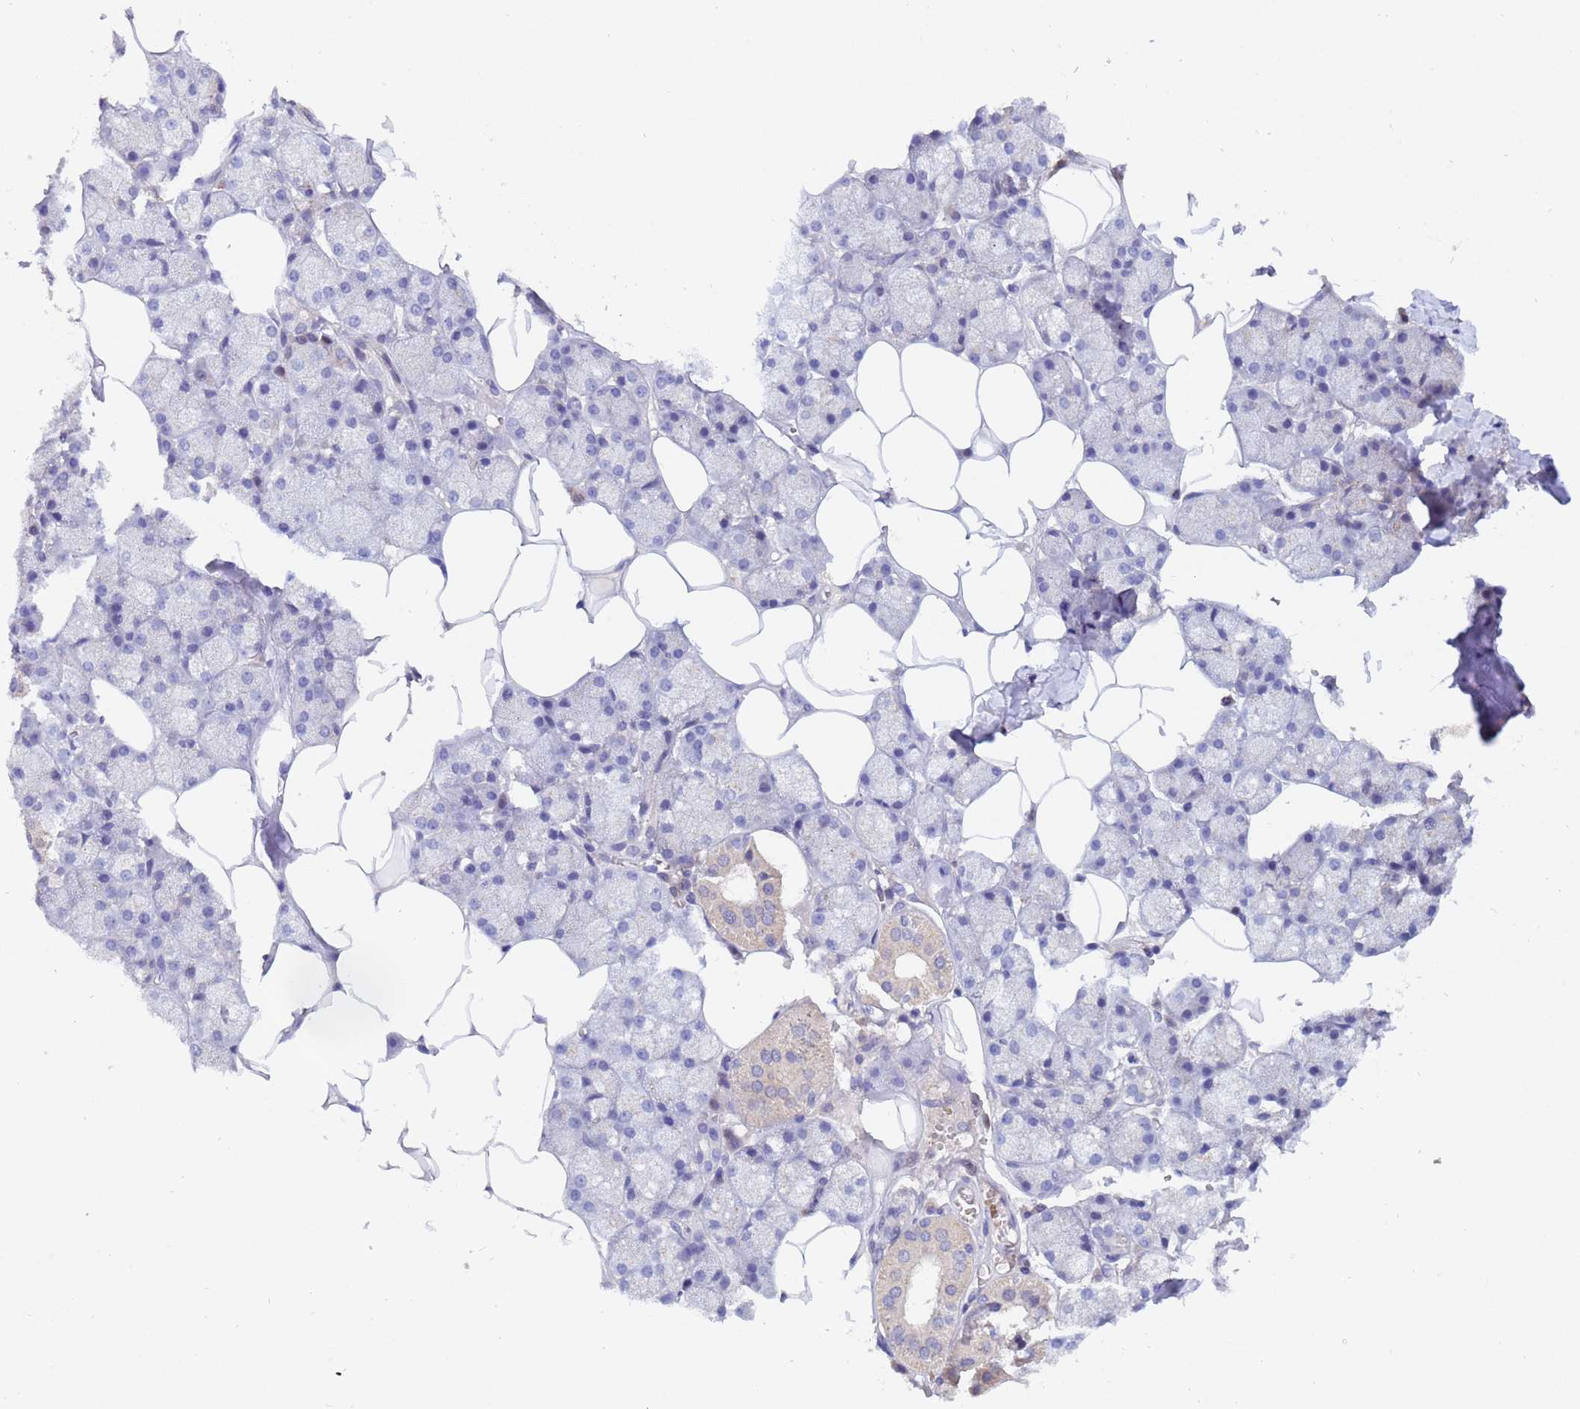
{"staining": {"intensity": "weak", "quantity": "<25%", "location": "cytoplasmic/membranous"}, "tissue": "salivary gland", "cell_type": "Glandular cells", "image_type": "normal", "snomed": [{"axis": "morphology", "description": "Normal tissue, NOS"}, {"axis": "topography", "description": "Salivary gland"}], "caption": "This is an immunohistochemistry photomicrograph of unremarkable salivary gland. There is no staining in glandular cells.", "gene": "IHO1", "patient": {"sex": "male", "age": 62}}